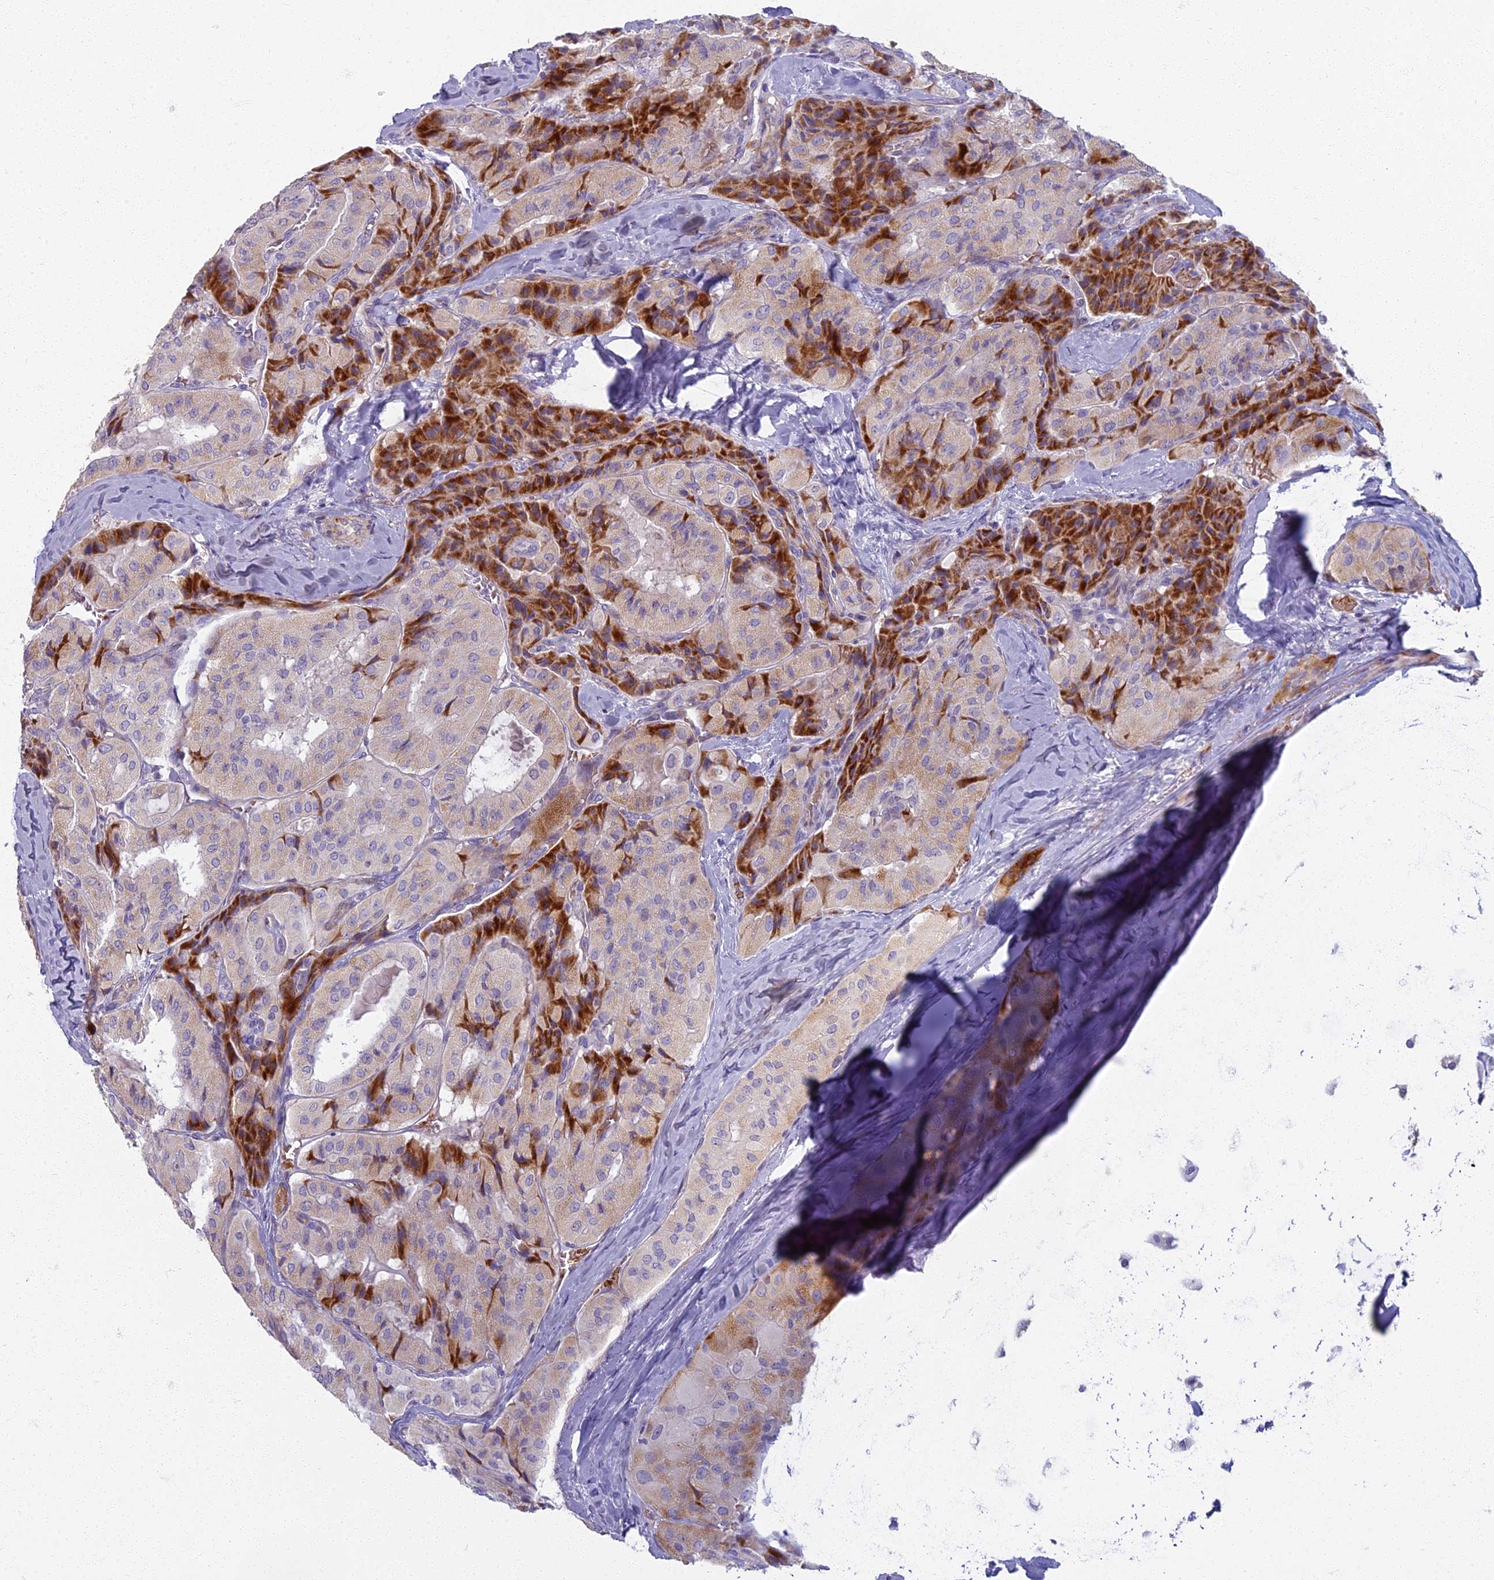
{"staining": {"intensity": "strong", "quantity": "<25%", "location": "cytoplasmic/membranous"}, "tissue": "thyroid cancer", "cell_type": "Tumor cells", "image_type": "cancer", "snomed": [{"axis": "morphology", "description": "Normal tissue, NOS"}, {"axis": "morphology", "description": "Papillary adenocarcinoma, NOS"}, {"axis": "topography", "description": "Thyroid gland"}], "caption": "This histopathology image shows immunohistochemistry staining of human thyroid papillary adenocarcinoma, with medium strong cytoplasmic/membranous staining in approximately <25% of tumor cells.", "gene": "ARL15", "patient": {"sex": "female", "age": 59}}